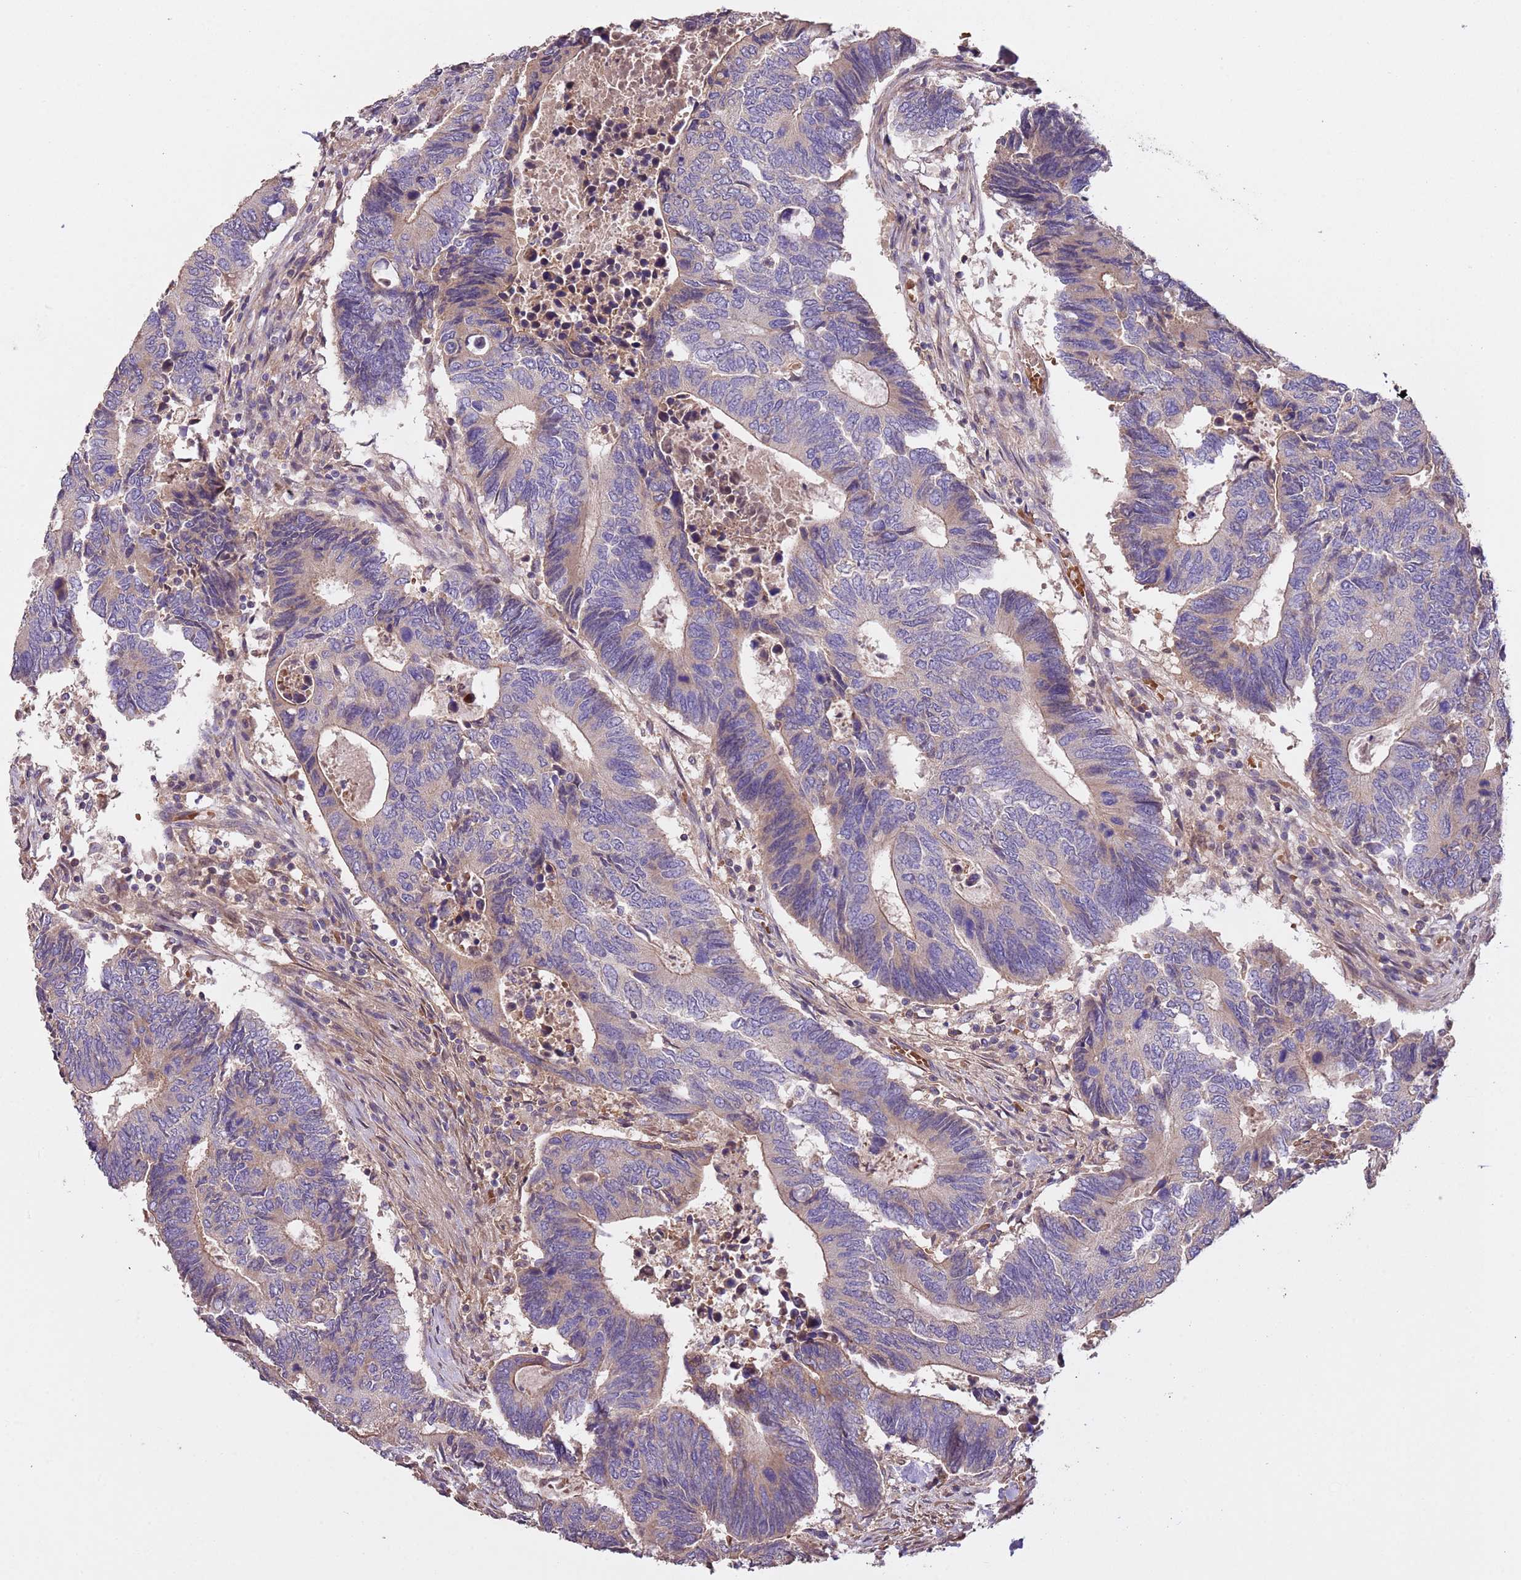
{"staining": {"intensity": "weak", "quantity": "<25%", "location": "cytoplasmic/membranous"}, "tissue": "colorectal cancer", "cell_type": "Tumor cells", "image_type": "cancer", "snomed": [{"axis": "morphology", "description": "Adenocarcinoma, NOS"}, {"axis": "topography", "description": "Colon"}], "caption": "Immunohistochemistry (IHC) photomicrograph of colorectal cancer stained for a protein (brown), which demonstrates no positivity in tumor cells. The staining was performed using DAB (3,3'-diaminobenzidine) to visualize the protein expression in brown, while the nuclei were stained in blue with hematoxylin (Magnification: 20x).", "gene": "FAM89B", "patient": {"sex": "male", "age": 87}}